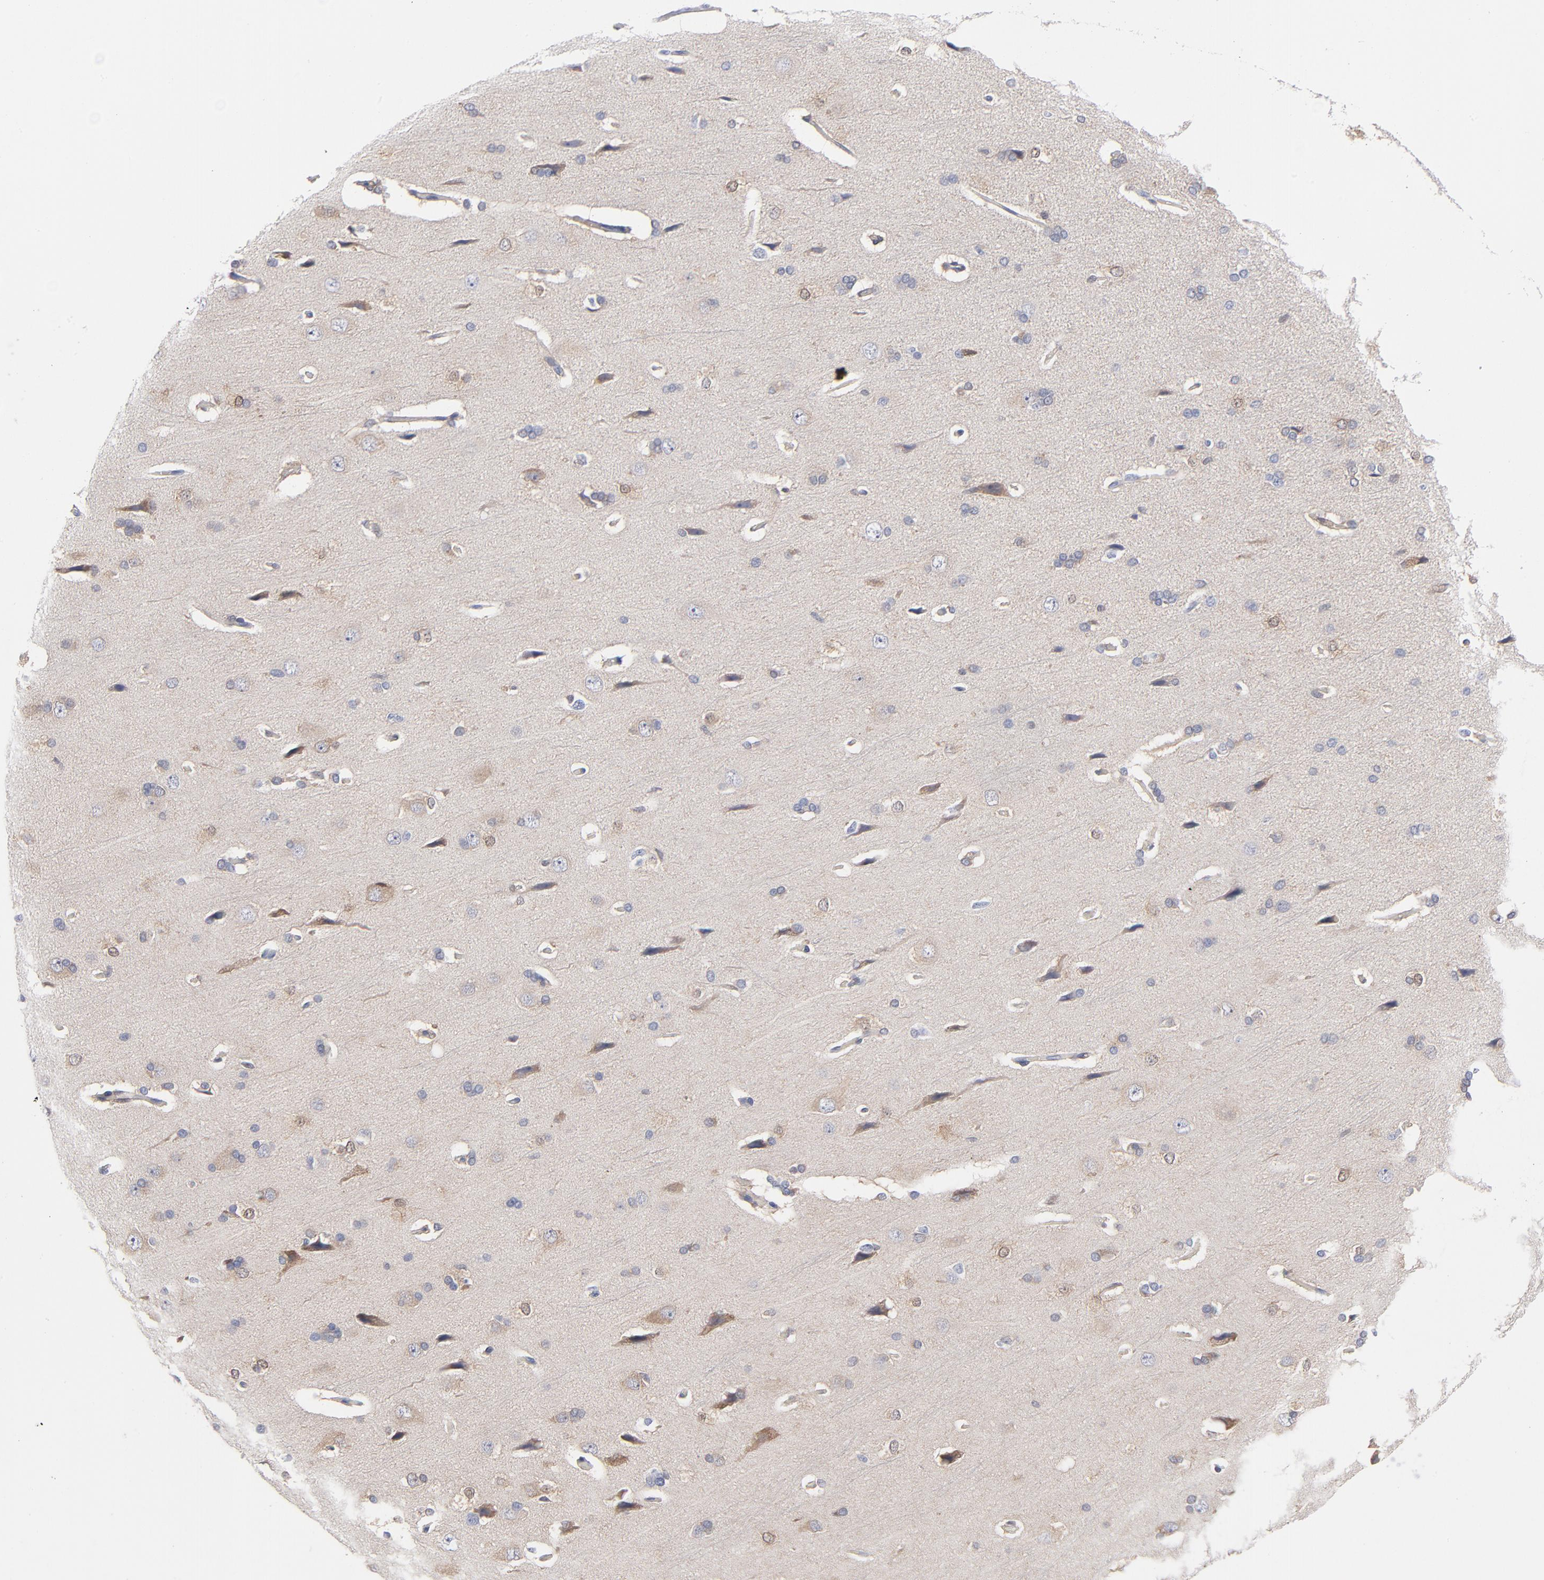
{"staining": {"intensity": "weak", "quantity": "25%-75%", "location": "cytoplasmic/membranous"}, "tissue": "cerebral cortex", "cell_type": "Endothelial cells", "image_type": "normal", "snomed": [{"axis": "morphology", "description": "Normal tissue, NOS"}, {"axis": "topography", "description": "Cerebral cortex"}], "caption": "An immunohistochemistry (IHC) photomicrograph of benign tissue is shown. Protein staining in brown labels weak cytoplasmic/membranous positivity in cerebral cortex within endothelial cells.", "gene": "ARRB1", "patient": {"sex": "male", "age": 62}}